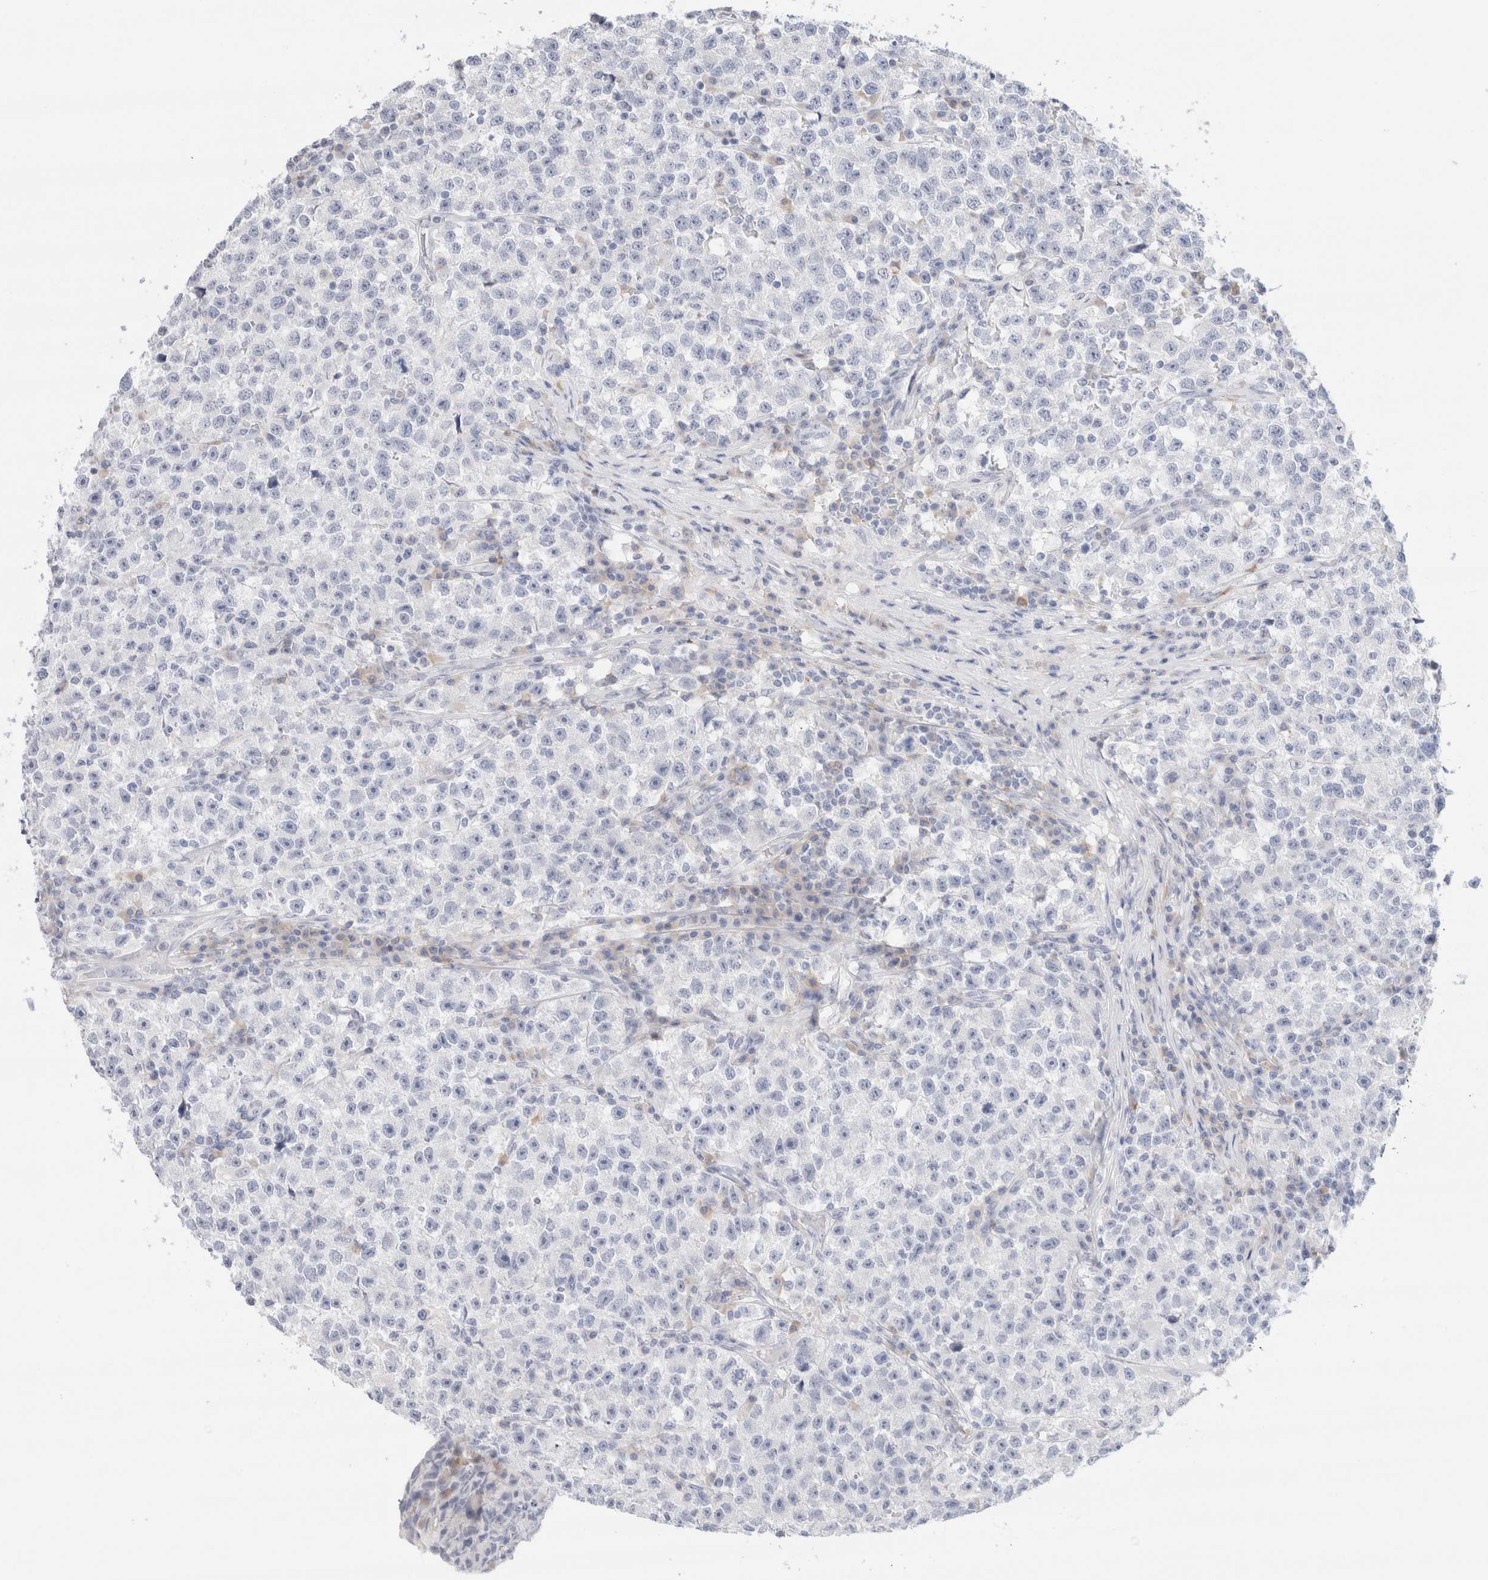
{"staining": {"intensity": "negative", "quantity": "none", "location": "none"}, "tissue": "testis cancer", "cell_type": "Tumor cells", "image_type": "cancer", "snomed": [{"axis": "morphology", "description": "Seminoma, NOS"}, {"axis": "topography", "description": "Testis"}], "caption": "Protein analysis of testis cancer exhibits no significant expression in tumor cells. (DAB (3,3'-diaminobenzidine) IHC, high magnification).", "gene": "GADD45G", "patient": {"sex": "male", "age": 22}}